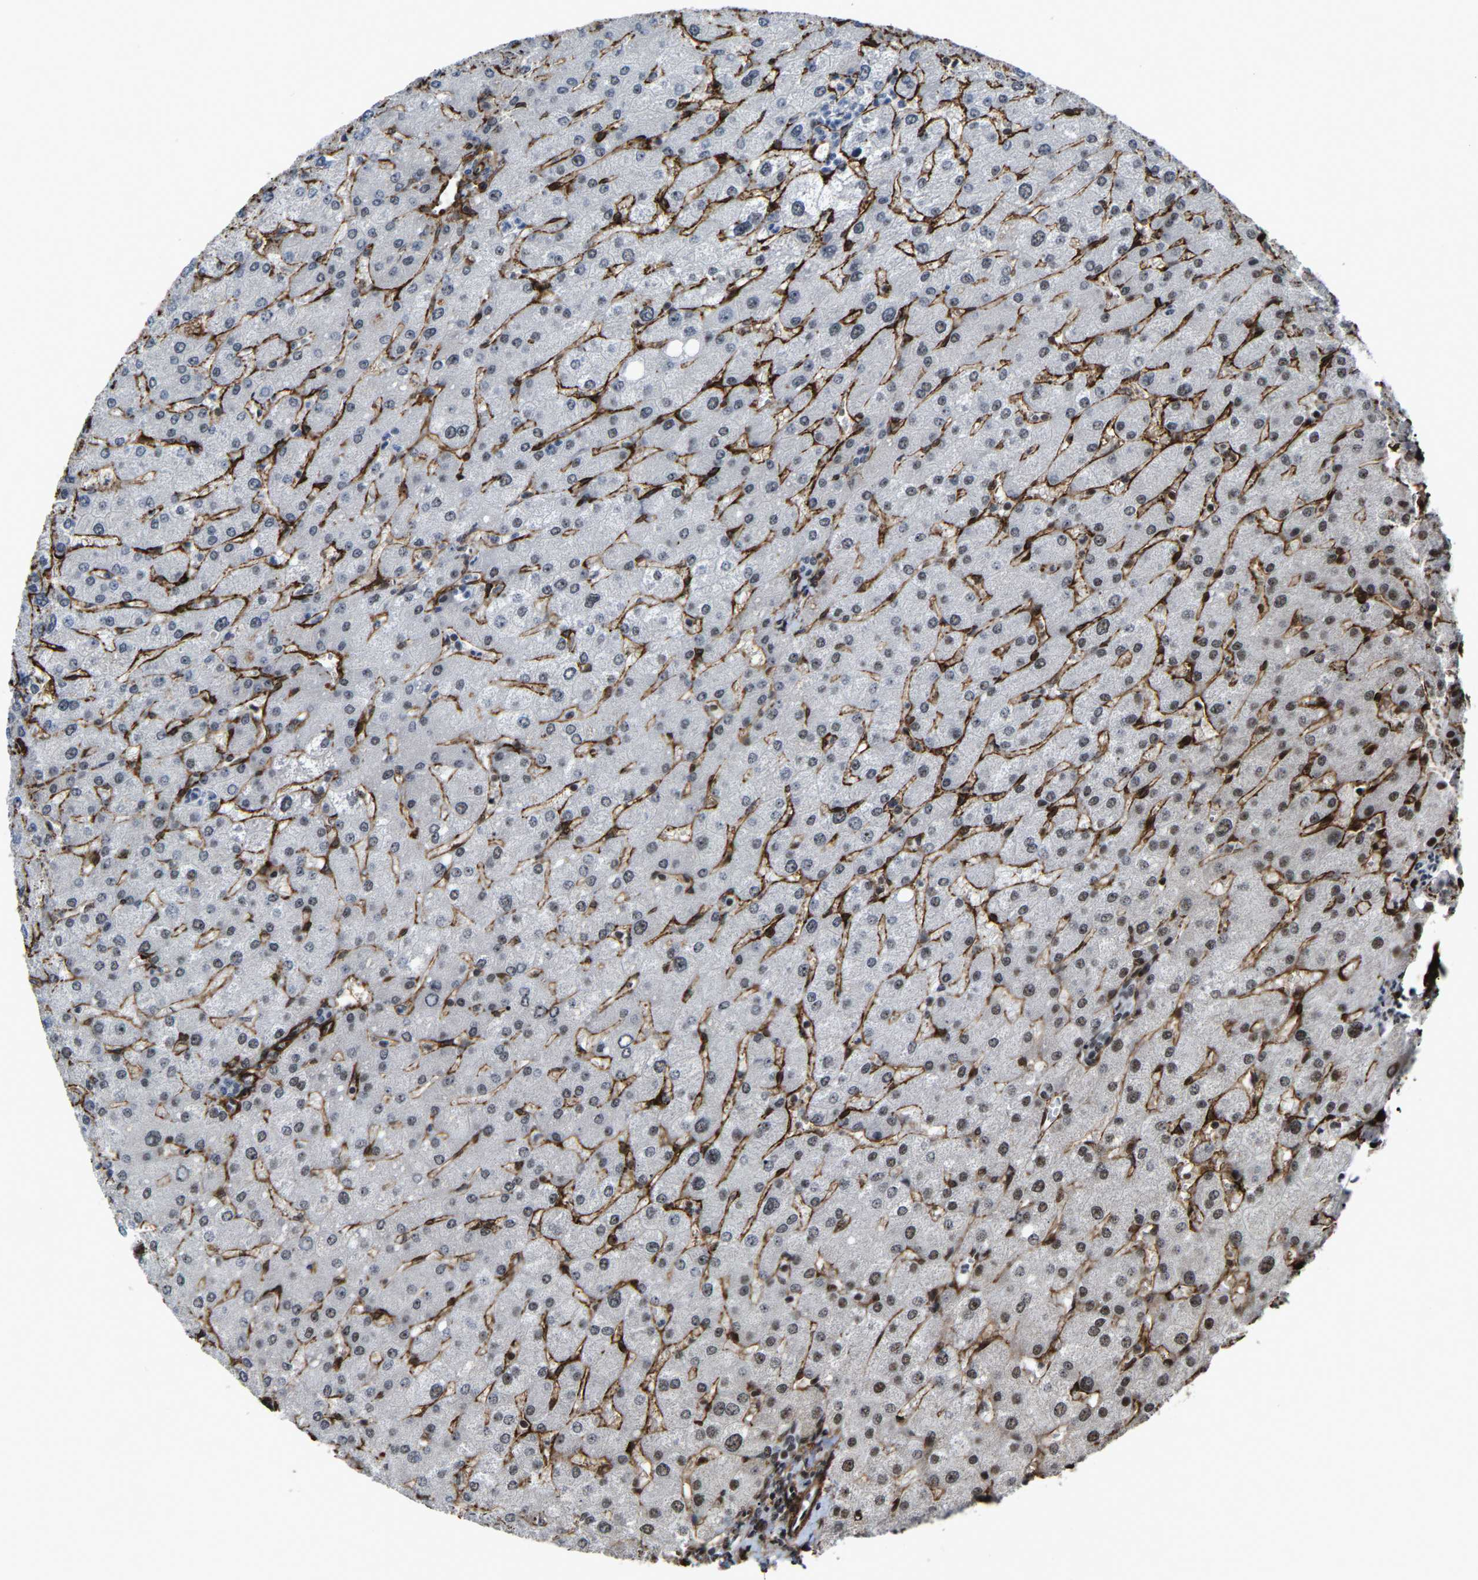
{"staining": {"intensity": "negative", "quantity": "none", "location": "none"}, "tissue": "liver", "cell_type": "Cholangiocytes", "image_type": "normal", "snomed": [{"axis": "morphology", "description": "Normal tissue, NOS"}, {"axis": "topography", "description": "Liver"}], "caption": "This is an IHC image of benign human liver. There is no staining in cholangiocytes.", "gene": "DDX5", "patient": {"sex": "male", "age": 55}}